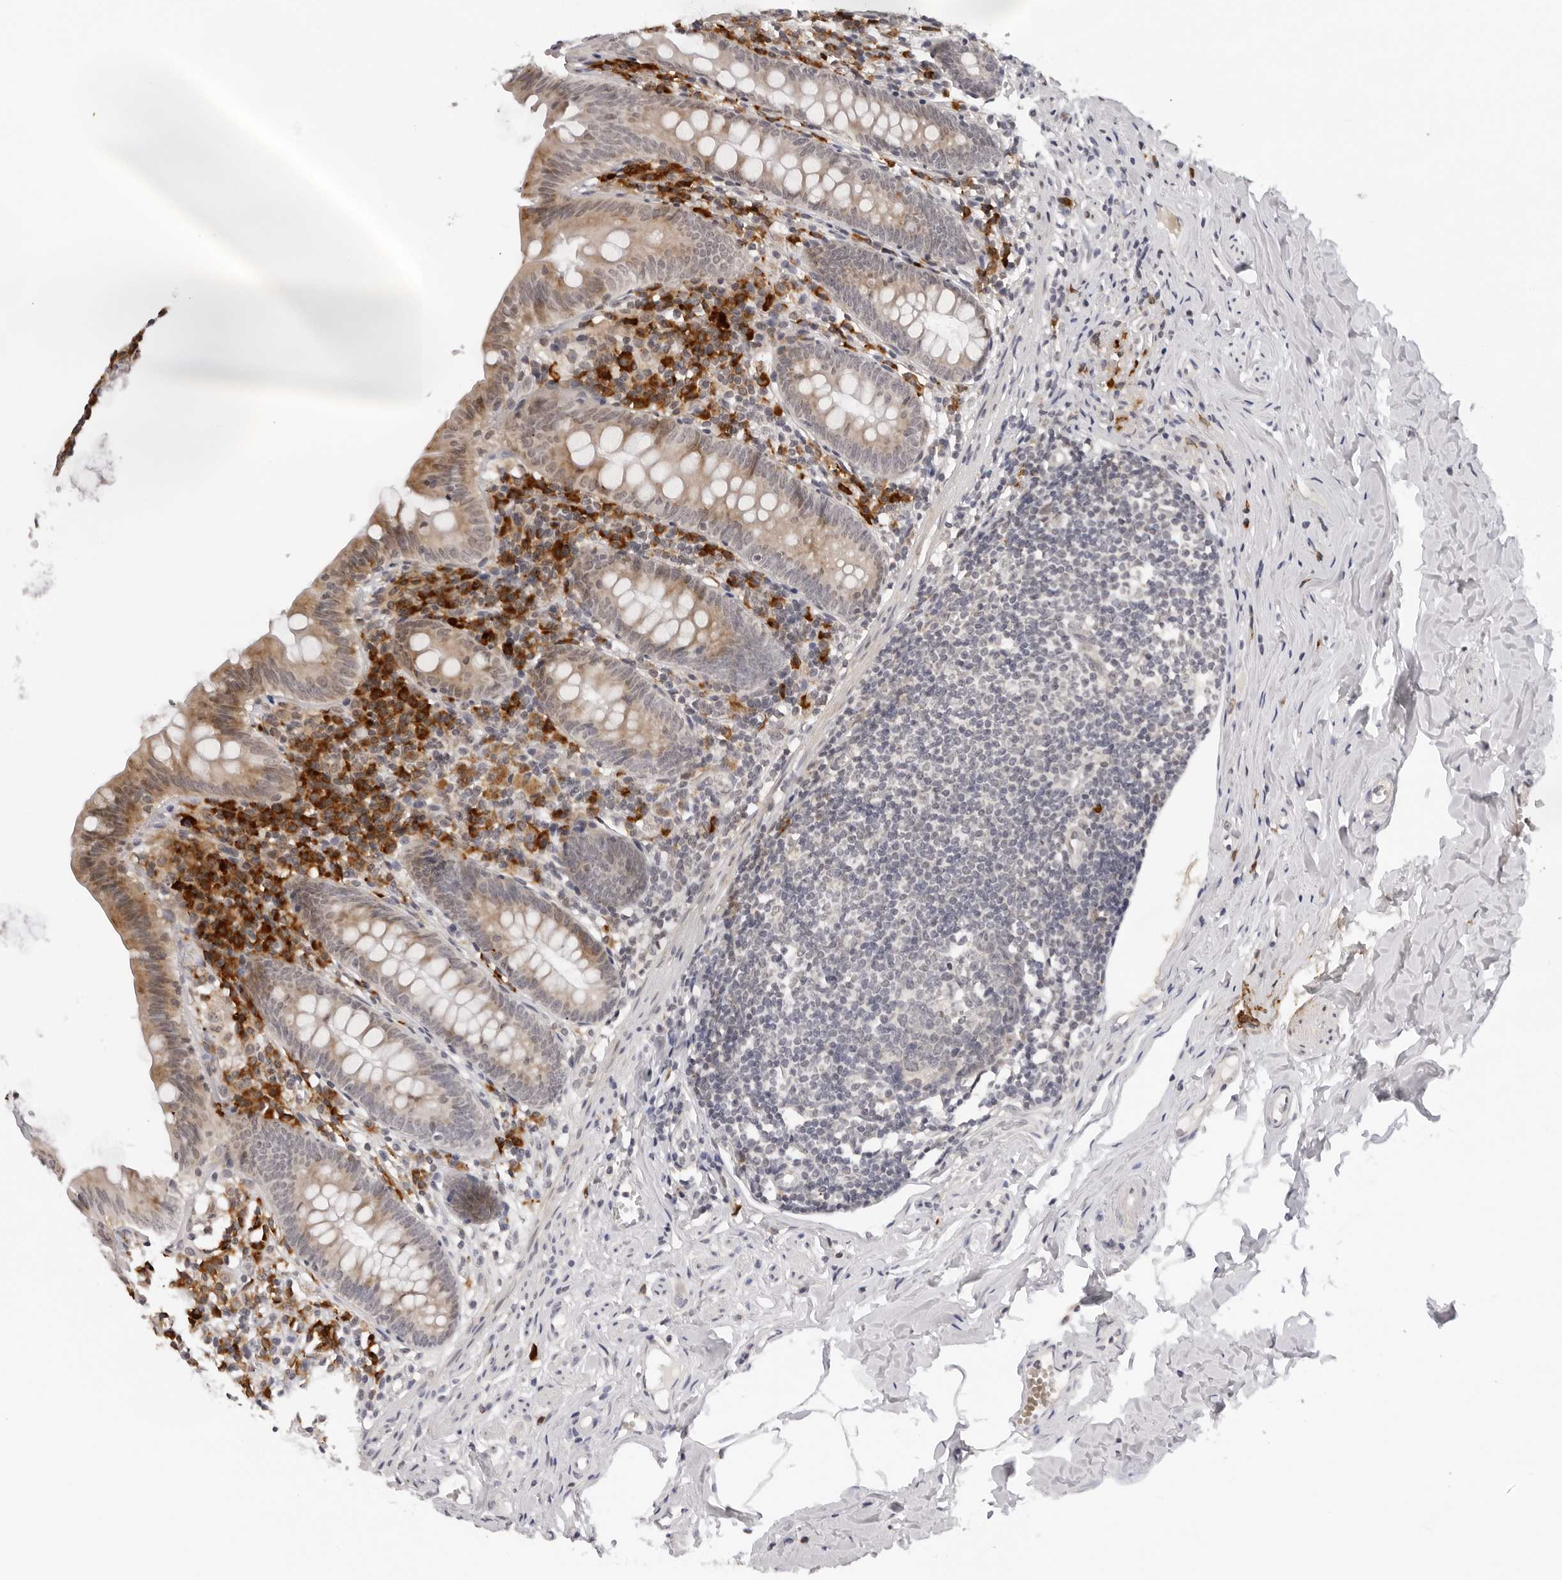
{"staining": {"intensity": "moderate", "quantity": ">75%", "location": "cytoplasmic/membranous"}, "tissue": "appendix", "cell_type": "Glandular cells", "image_type": "normal", "snomed": [{"axis": "morphology", "description": "Normal tissue, NOS"}, {"axis": "topography", "description": "Appendix"}], "caption": "This histopathology image demonstrates immunohistochemistry (IHC) staining of benign human appendix, with medium moderate cytoplasmic/membranous staining in approximately >75% of glandular cells.", "gene": "IL17RA", "patient": {"sex": "male", "age": 52}}